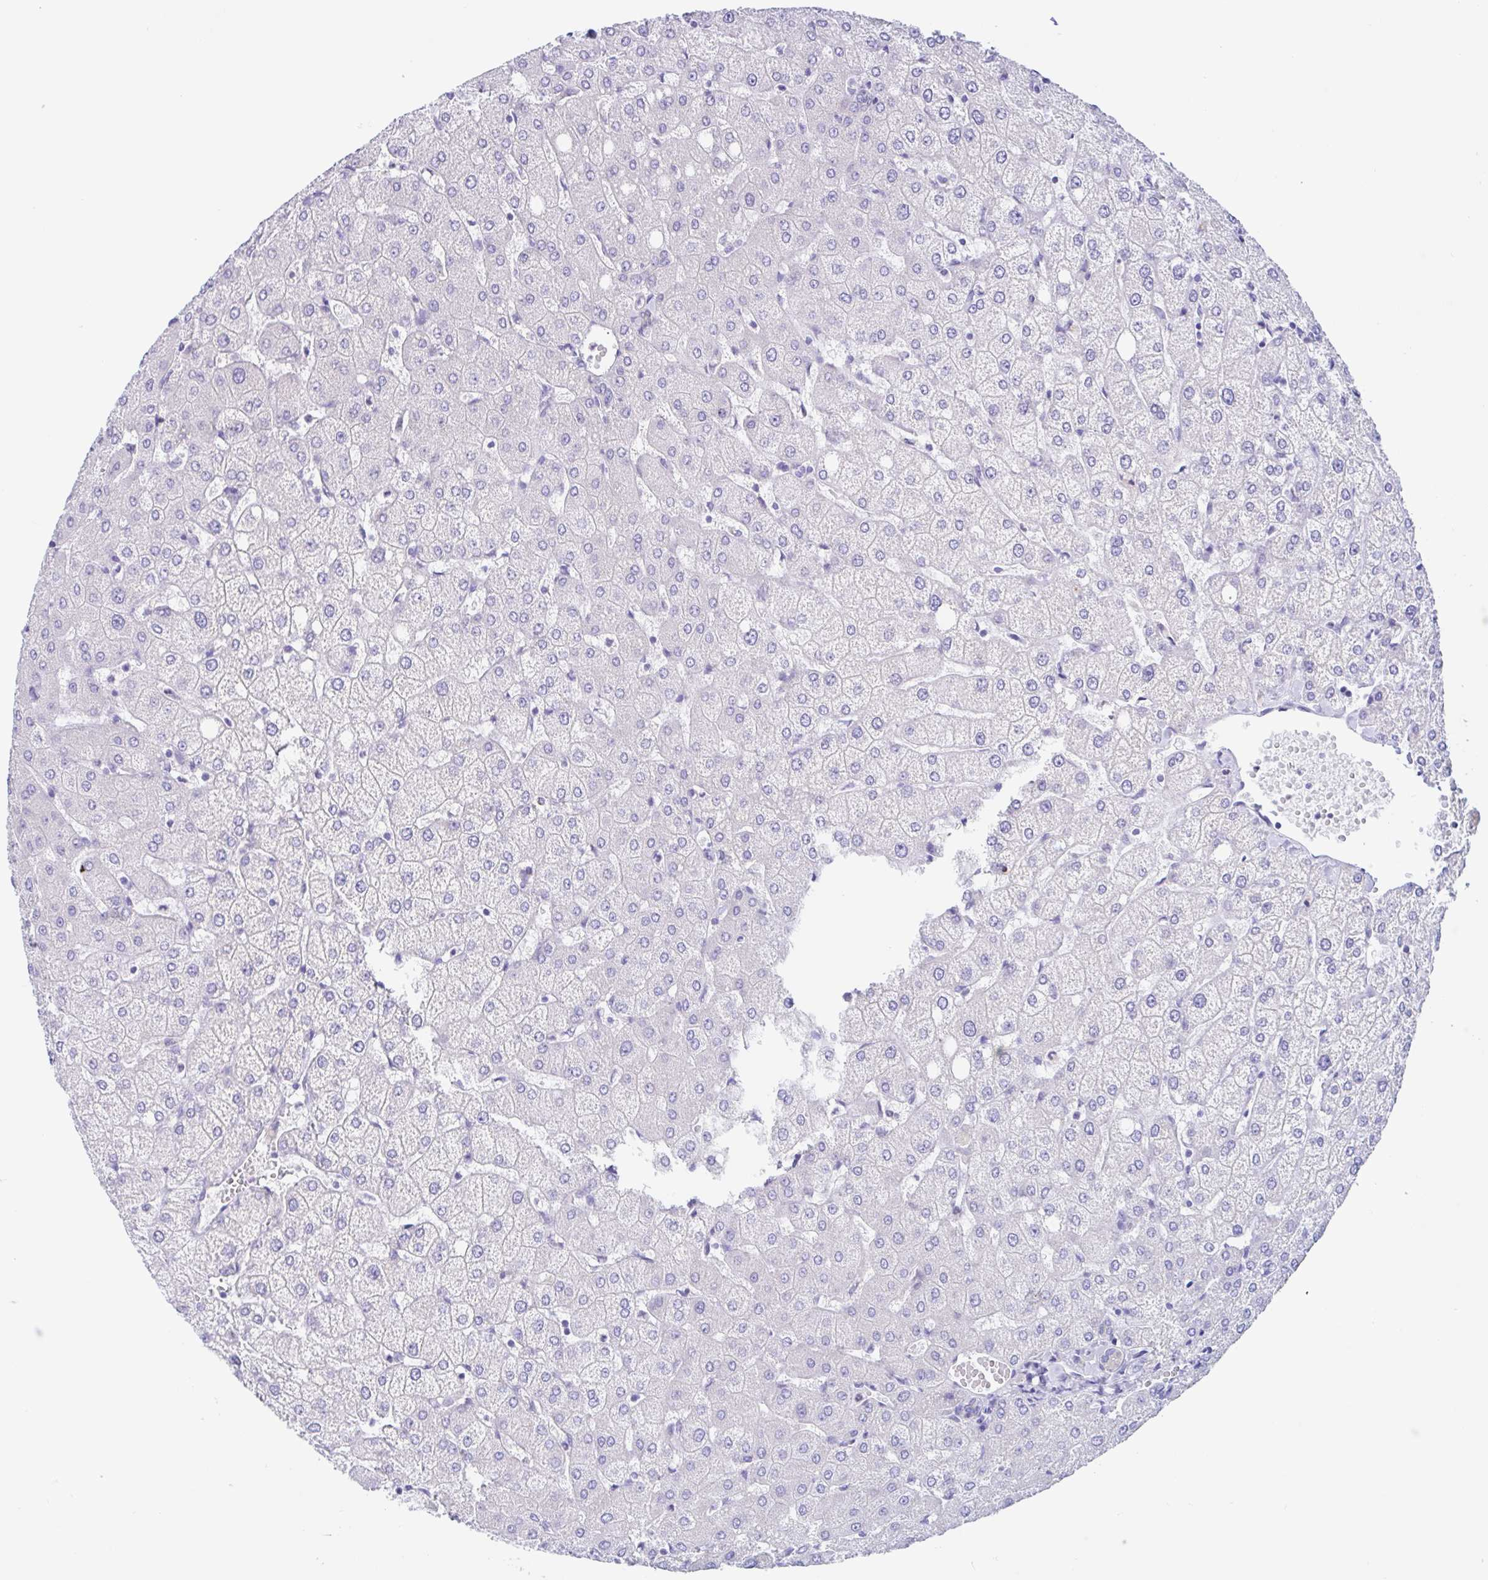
{"staining": {"intensity": "negative", "quantity": "none", "location": "none"}, "tissue": "liver", "cell_type": "Cholangiocytes", "image_type": "normal", "snomed": [{"axis": "morphology", "description": "Normal tissue, NOS"}, {"axis": "topography", "description": "Liver"}], "caption": "Immunohistochemistry micrograph of normal human liver stained for a protein (brown), which exhibits no positivity in cholangiocytes.", "gene": "OR6N2", "patient": {"sex": "female", "age": 54}}